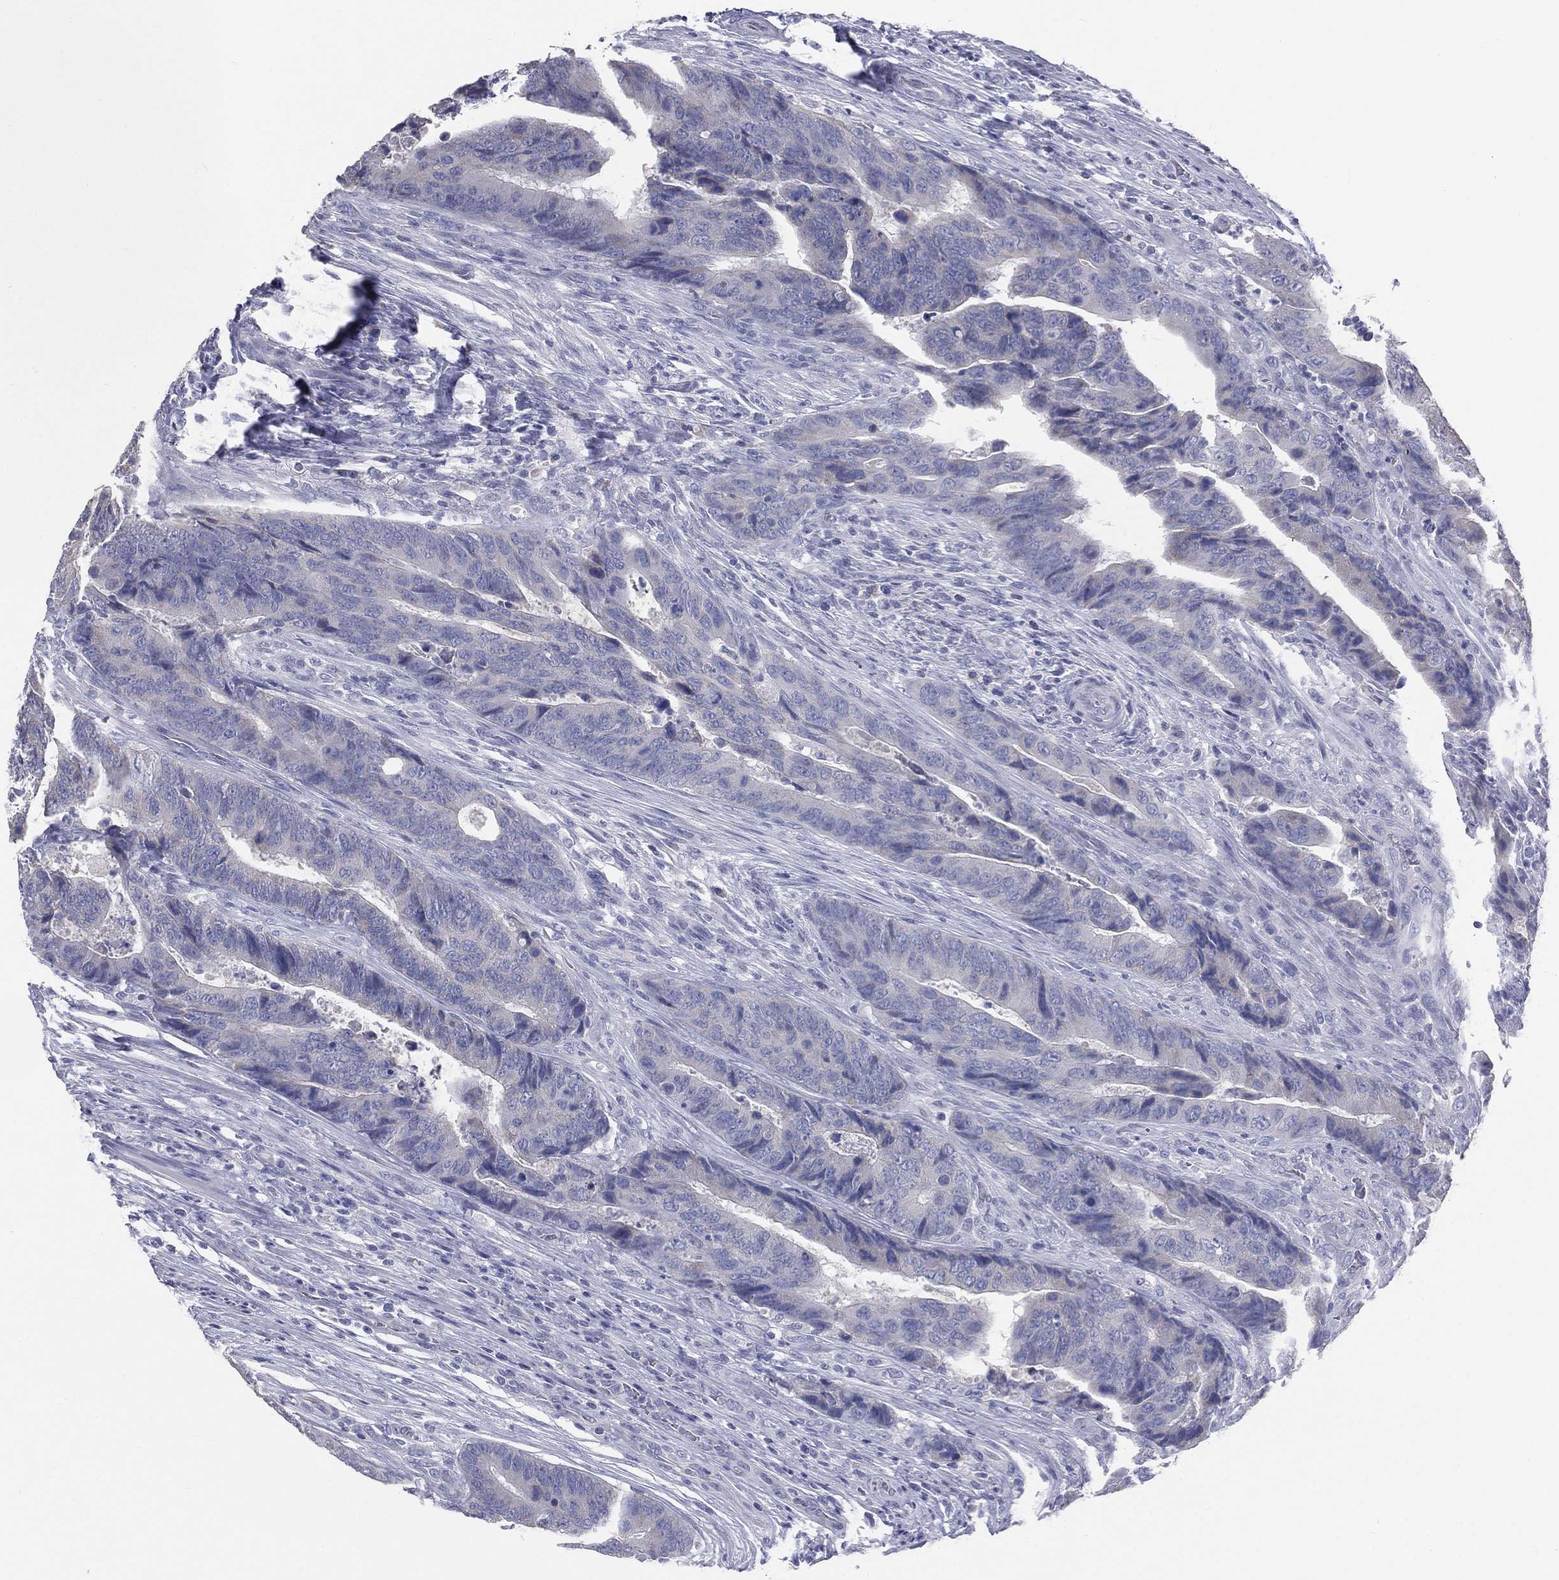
{"staining": {"intensity": "negative", "quantity": "none", "location": "none"}, "tissue": "colorectal cancer", "cell_type": "Tumor cells", "image_type": "cancer", "snomed": [{"axis": "morphology", "description": "Adenocarcinoma, NOS"}, {"axis": "topography", "description": "Colon"}], "caption": "This micrograph is of adenocarcinoma (colorectal) stained with immunohistochemistry to label a protein in brown with the nuclei are counter-stained blue. There is no positivity in tumor cells.", "gene": "STK31", "patient": {"sex": "female", "age": 56}}